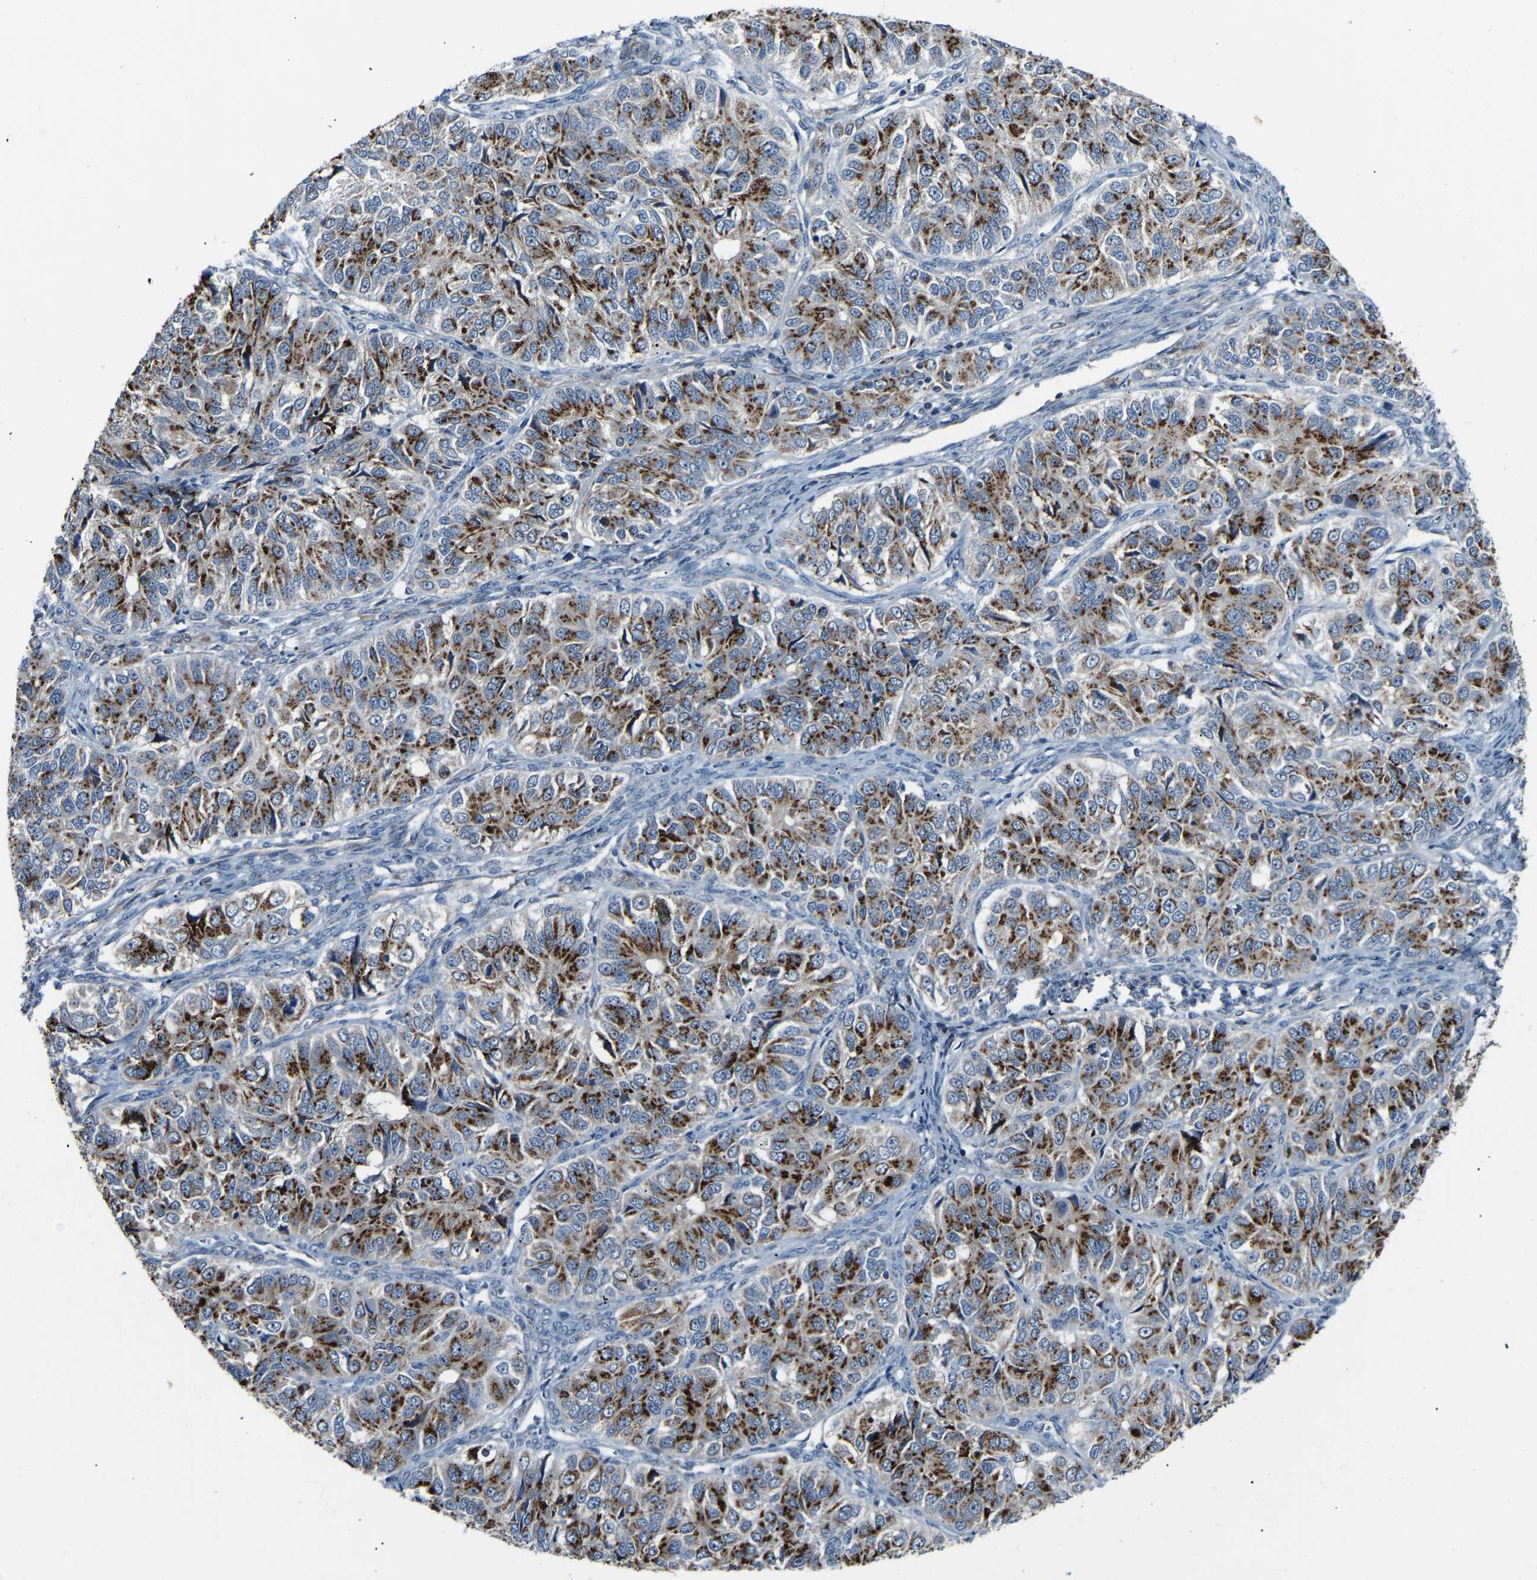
{"staining": {"intensity": "strong", "quantity": ">75%", "location": "cytoplasmic/membranous"}, "tissue": "ovarian cancer", "cell_type": "Tumor cells", "image_type": "cancer", "snomed": [{"axis": "morphology", "description": "Carcinoma, endometroid"}, {"axis": "topography", "description": "Ovary"}], "caption": "Immunohistochemistry (DAB) staining of ovarian cancer displays strong cytoplasmic/membranous protein expression in approximately >75% of tumor cells.", "gene": "CANT1", "patient": {"sex": "female", "age": 51}}